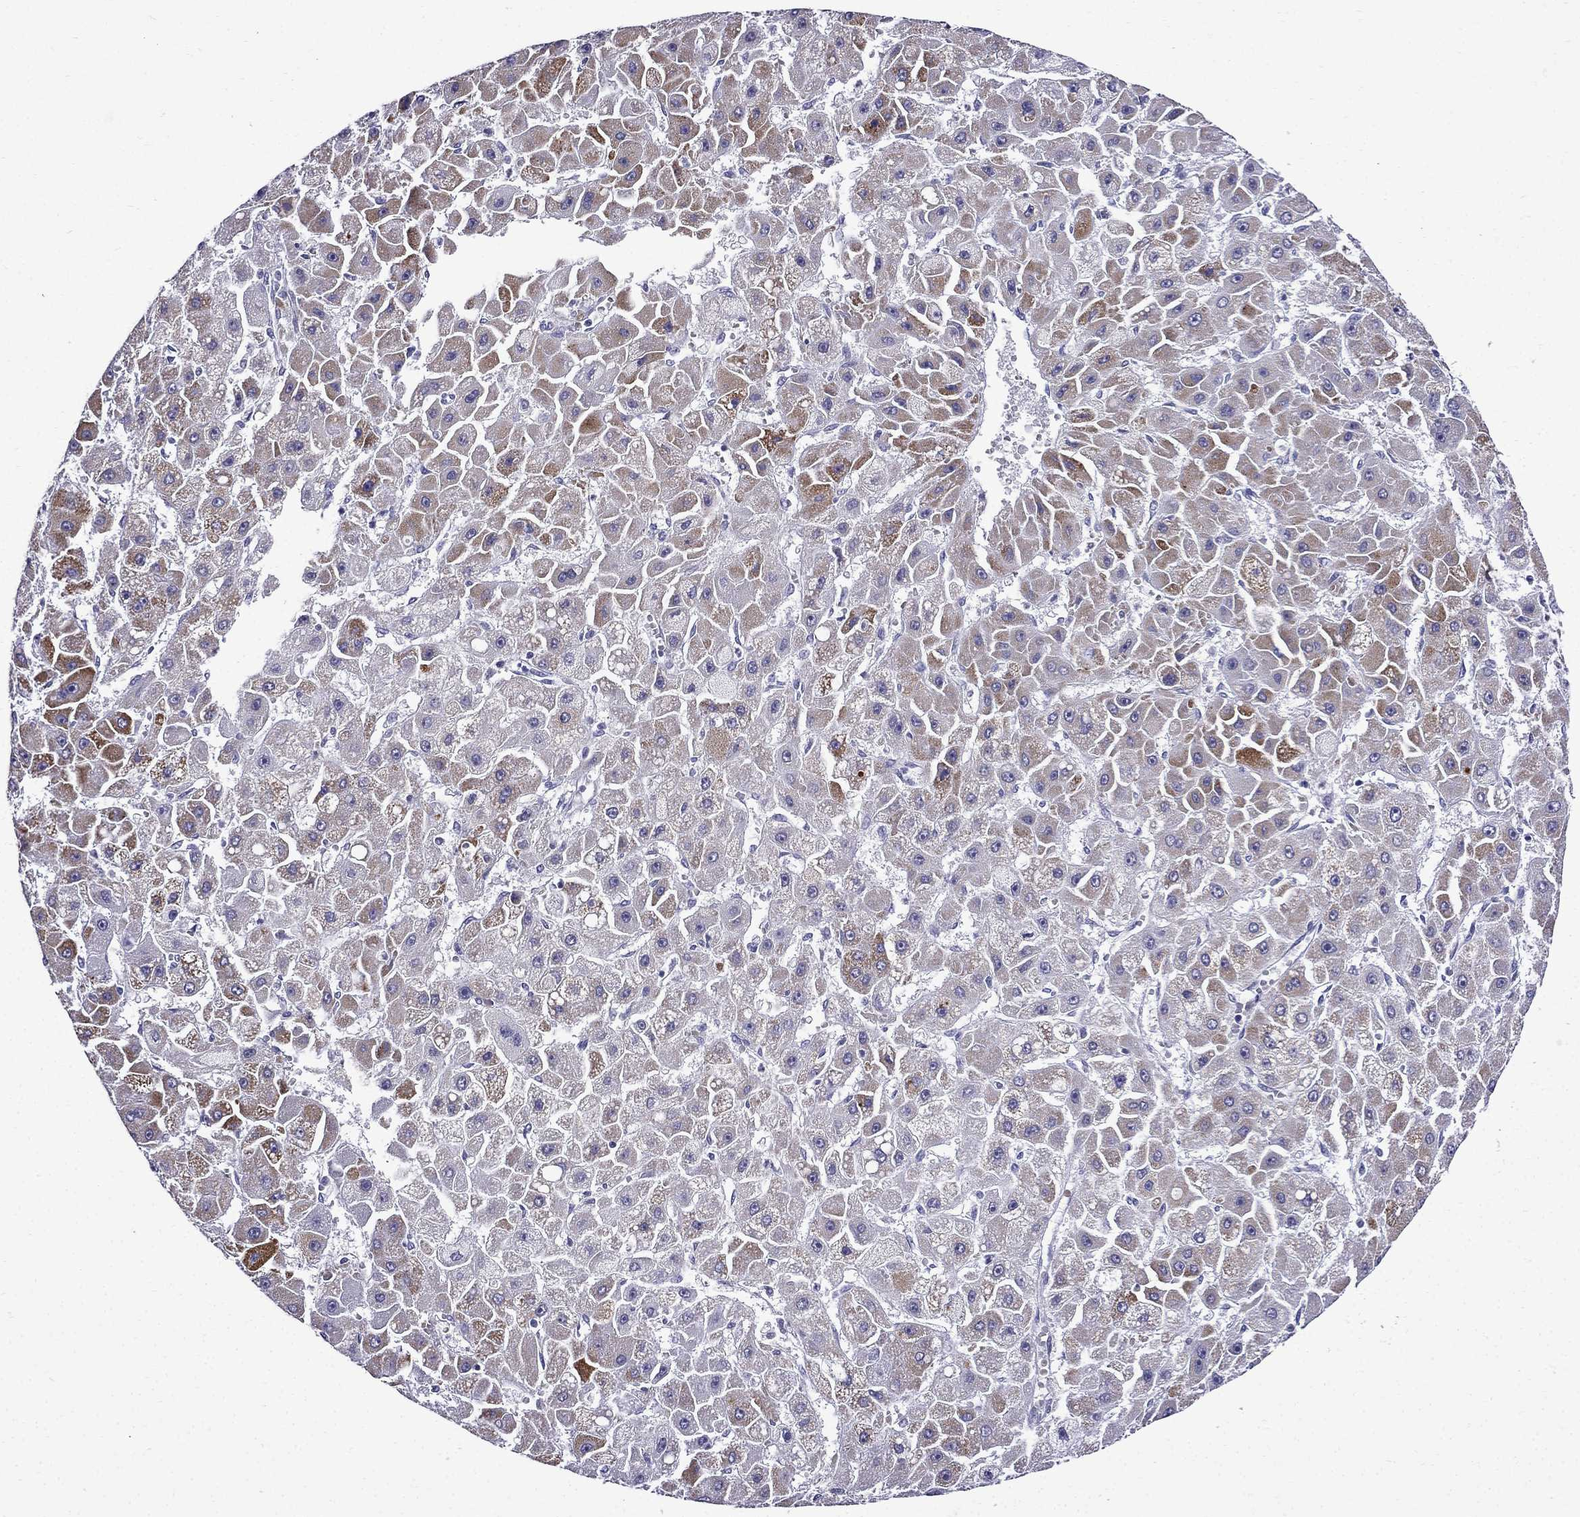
{"staining": {"intensity": "moderate", "quantity": "<25%", "location": "cytoplasmic/membranous"}, "tissue": "liver cancer", "cell_type": "Tumor cells", "image_type": "cancer", "snomed": [{"axis": "morphology", "description": "Carcinoma, Hepatocellular, NOS"}, {"axis": "topography", "description": "Liver"}], "caption": "Hepatocellular carcinoma (liver) tissue reveals moderate cytoplasmic/membranous expression in about <25% of tumor cells, visualized by immunohistochemistry.", "gene": "ERC2", "patient": {"sex": "female", "age": 25}}